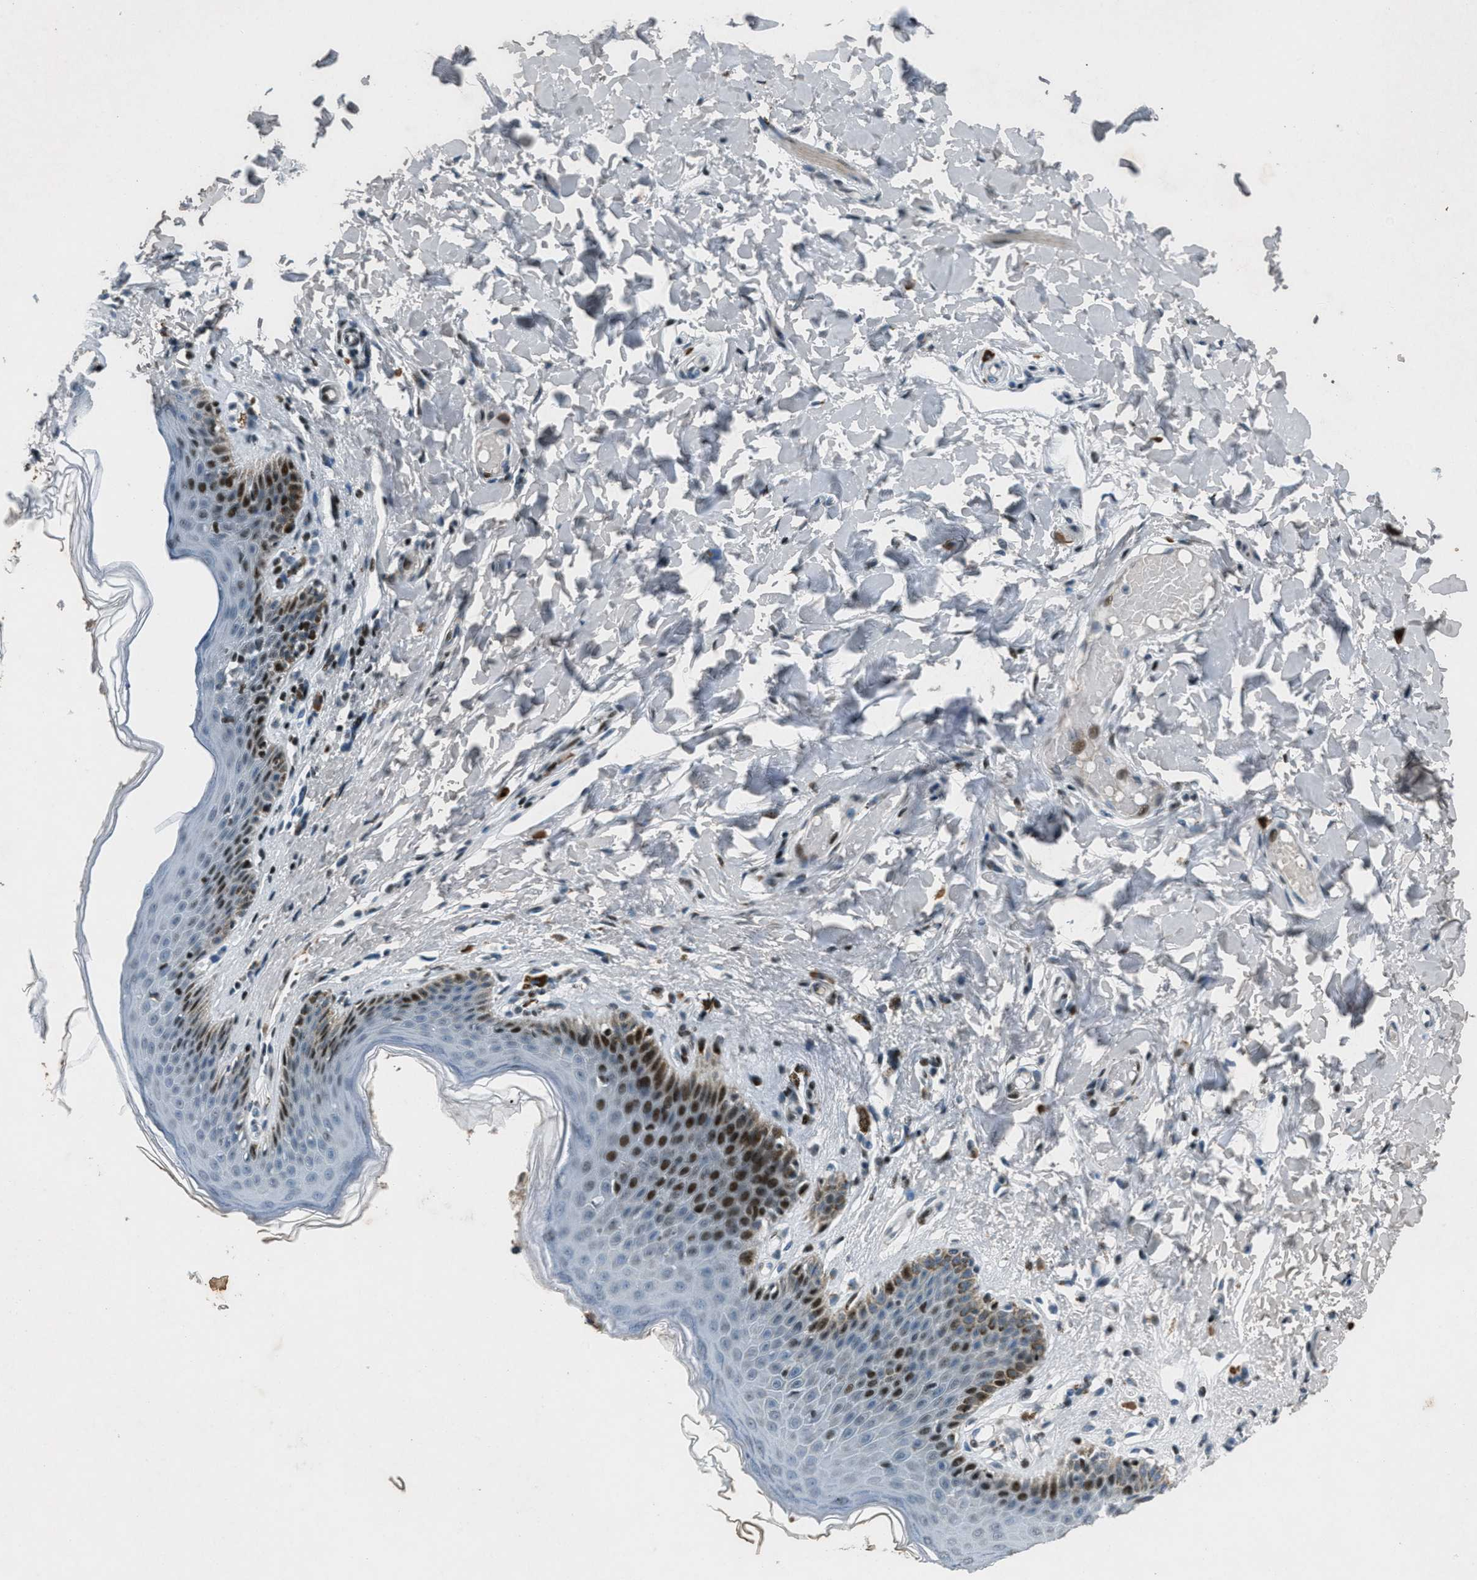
{"staining": {"intensity": "strong", "quantity": "<25%", "location": "nuclear"}, "tissue": "skin", "cell_type": "Epidermal cells", "image_type": "normal", "snomed": [{"axis": "morphology", "description": "Normal tissue, NOS"}, {"axis": "topography", "description": "Vulva"}], "caption": "Epidermal cells reveal medium levels of strong nuclear expression in approximately <25% of cells in normal human skin. (DAB (3,3'-diaminobenzidine) IHC, brown staining for protein, blue staining for nuclei).", "gene": "GPC6", "patient": {"sex": "female", "age": 66}}